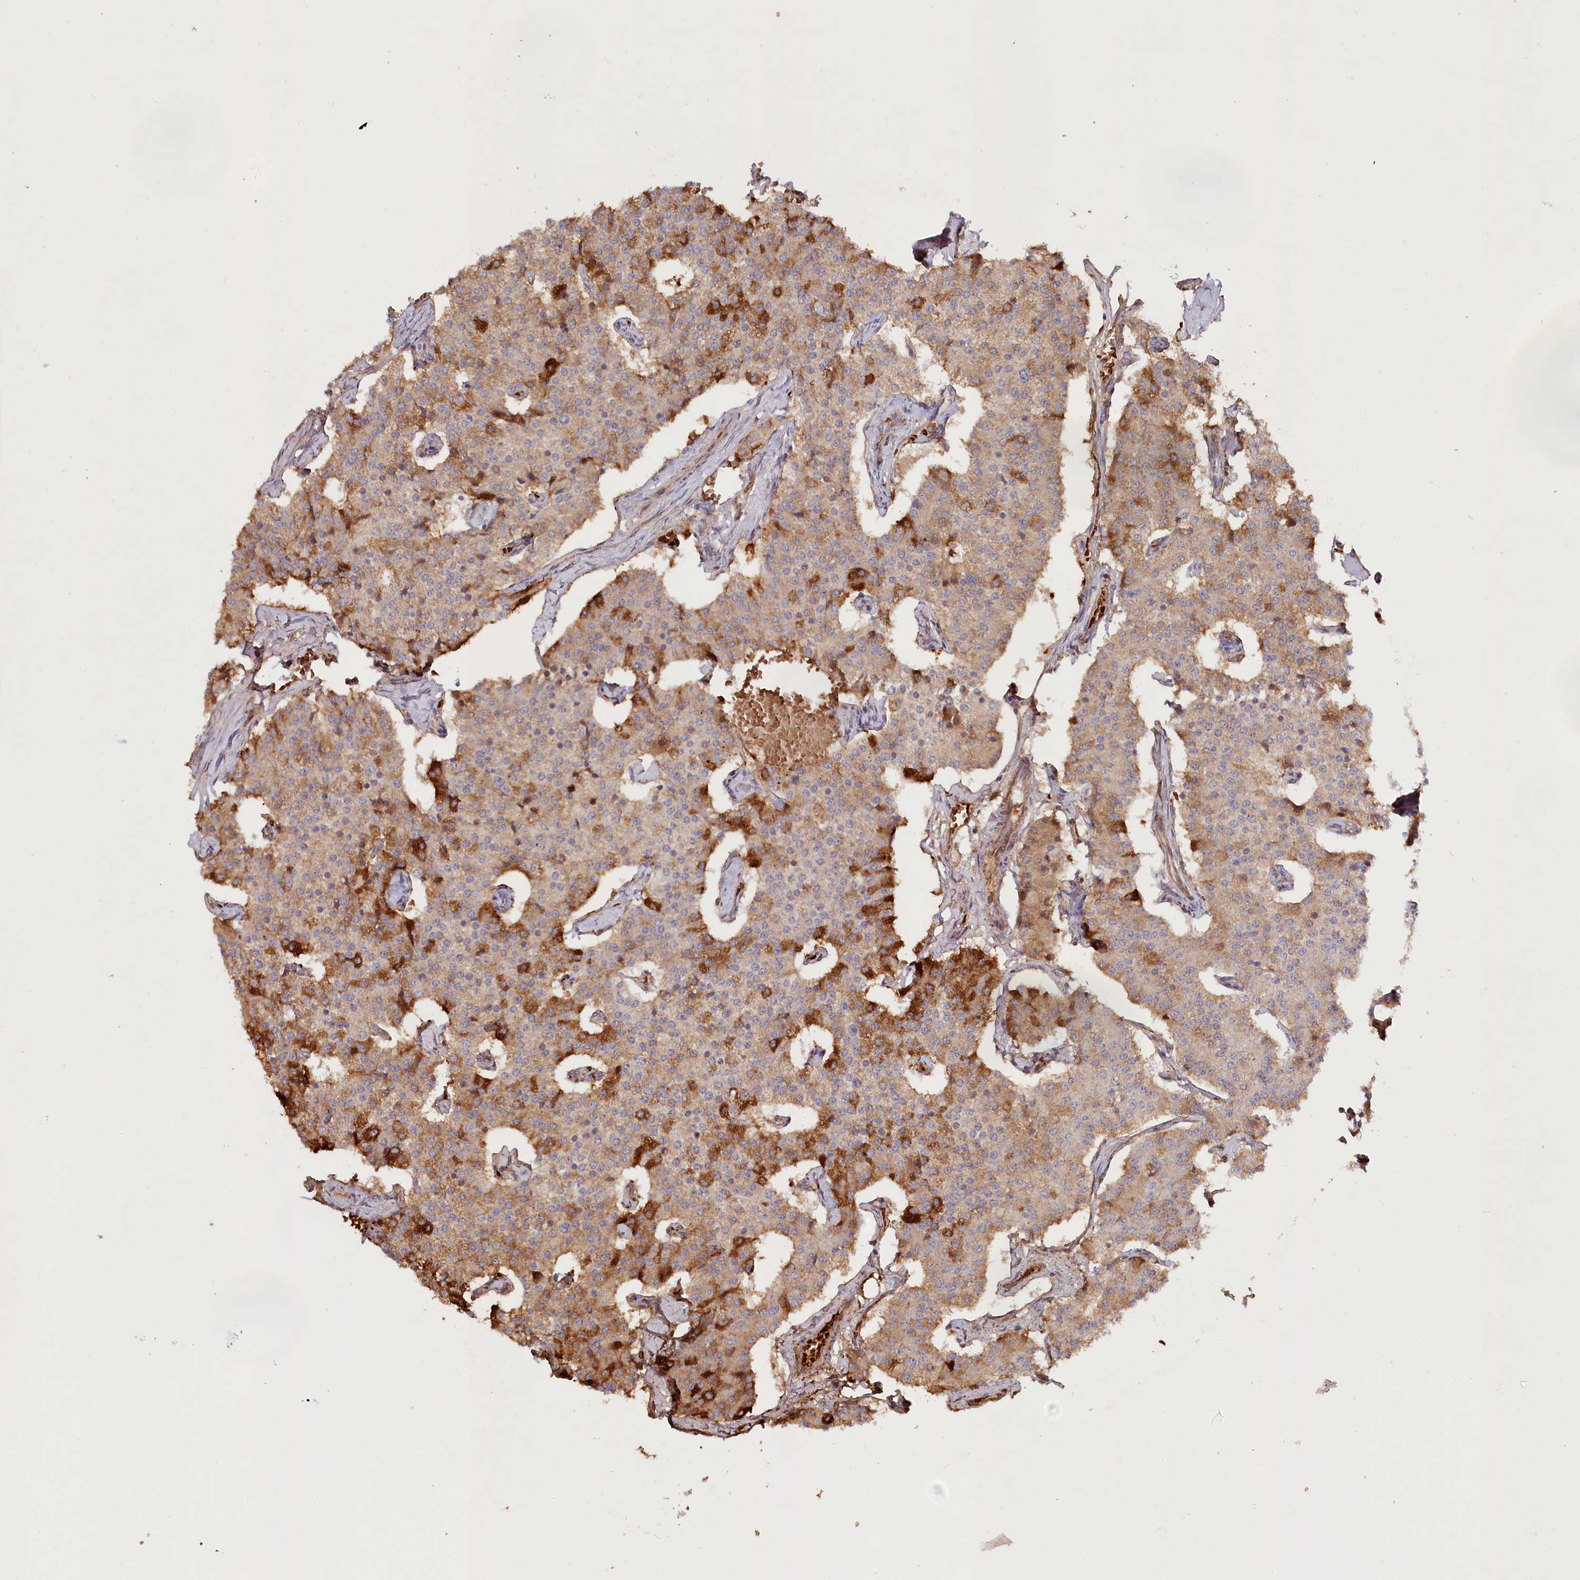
{"staining": {"intensity": "strong", "quantity": "25%-75%", "location": "cytoplasmic/membranous"}, "tissue": "carcinoid", "cell_type": "Tumor cells", "image_type": "cancer", "snomed": [{"axis": "morphology", "description": "Carcinoid, malignant, NOS"}, {"axis": "topography", "description": "Colon"}], "caption": "High-power microscopy captured an IHC photomicrograph of carcinoid, revealing strong cytoplasmic/membranous staining in about 25%-75% of tumor cells. (DAB (3,3'-diaminobenzidine) = brown stain, brightfield microscopy at high magnification).", "gene": "ALDH3B1", "patient": {"sex": "female", "age": 52}}